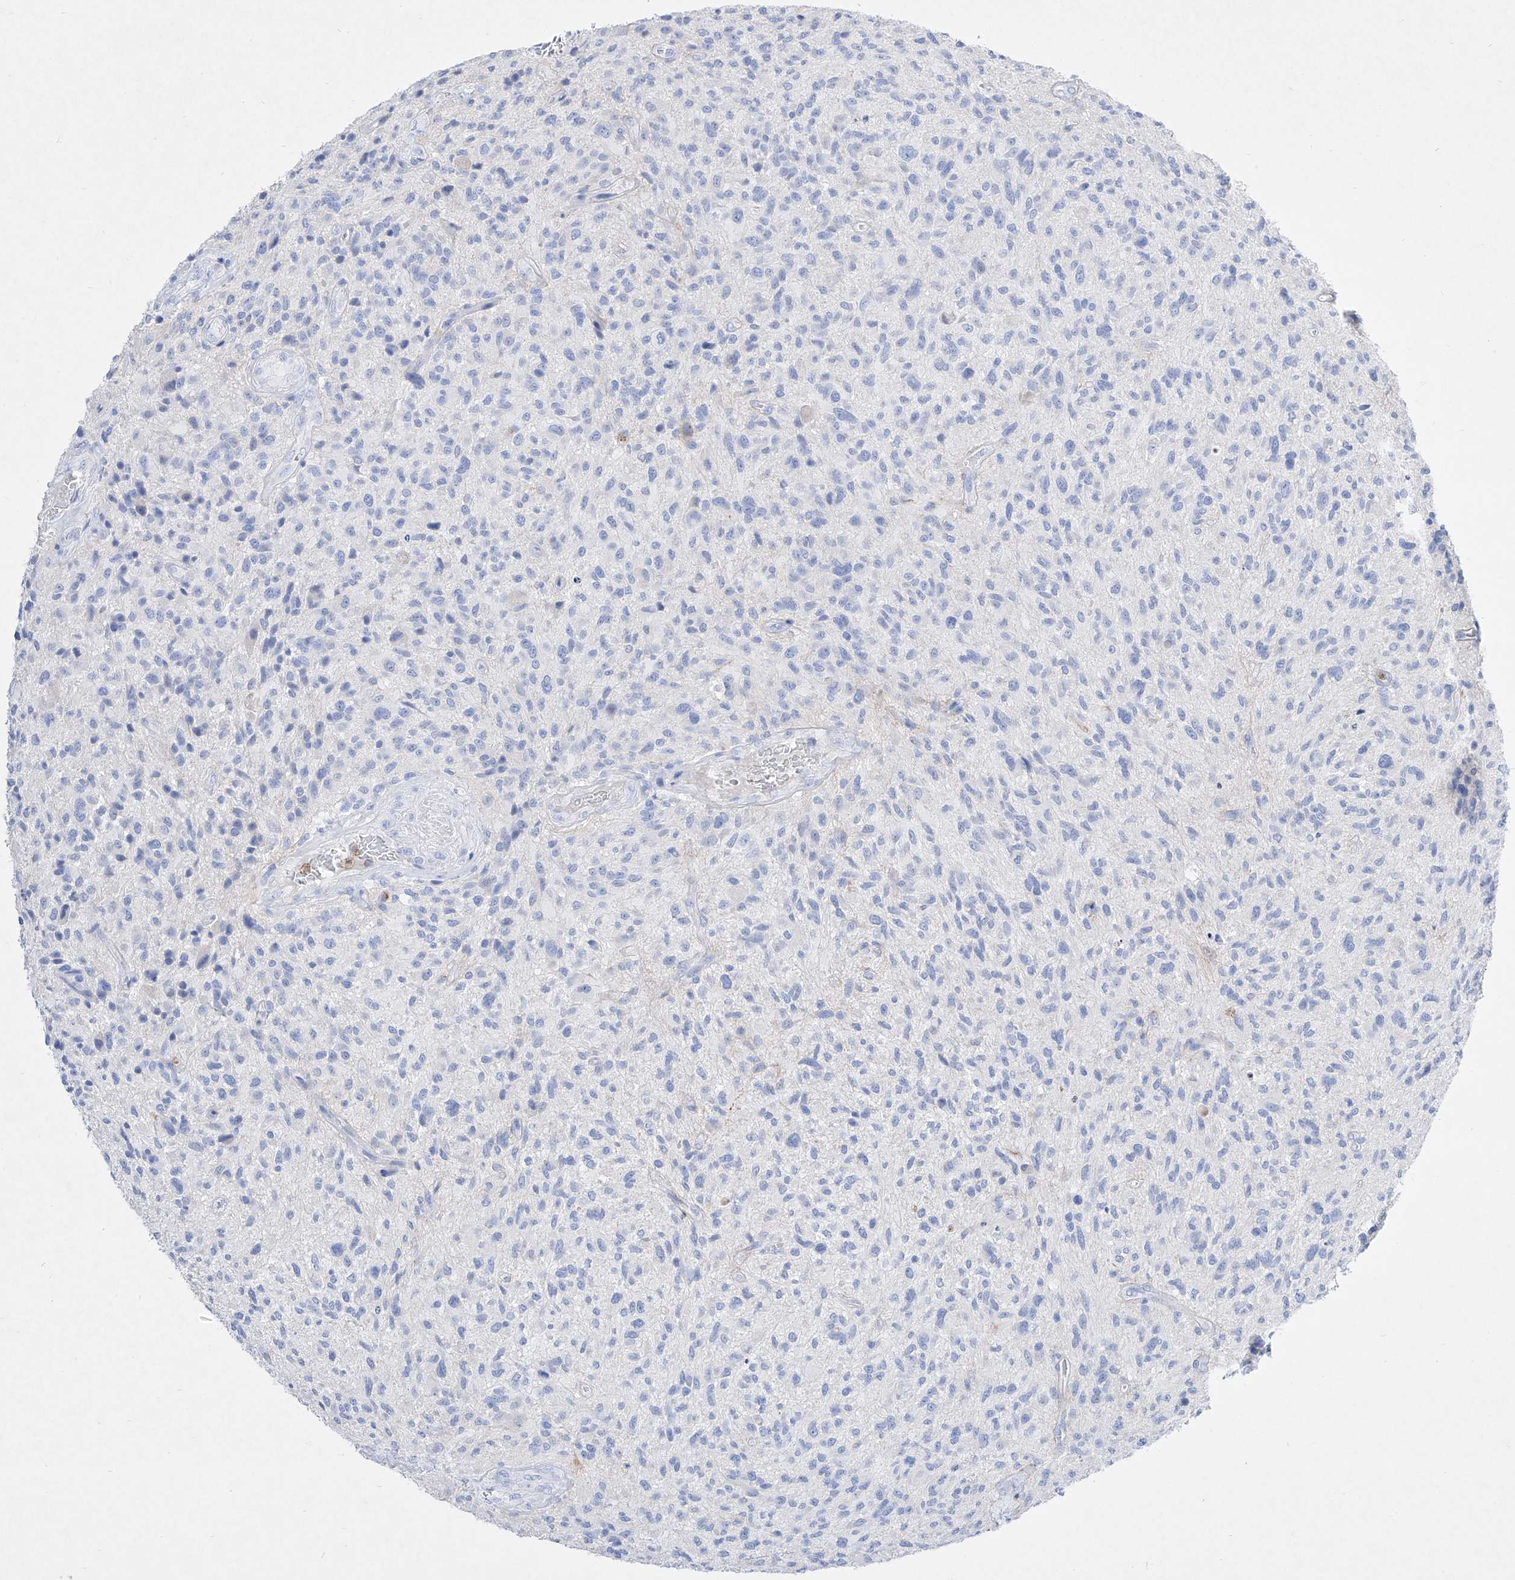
{"staining": {"intensity": "negative", "quantity": "none", "location": "none"}, "tissue": "glioma", "cell_type": "Tumor cells", "image_type": "cancer", "snomed": [{"axis": "morphology", "description": "Glioma, malignant, High grade"}, {"axis": "topography", "description": "Brain"}], "caption": "The micrograph exhibits no significant staining in tumor cells of malignant glioma (high-grade).", "gene": "TM7SF2", "patient": {"sex": "male", "age": 47}}